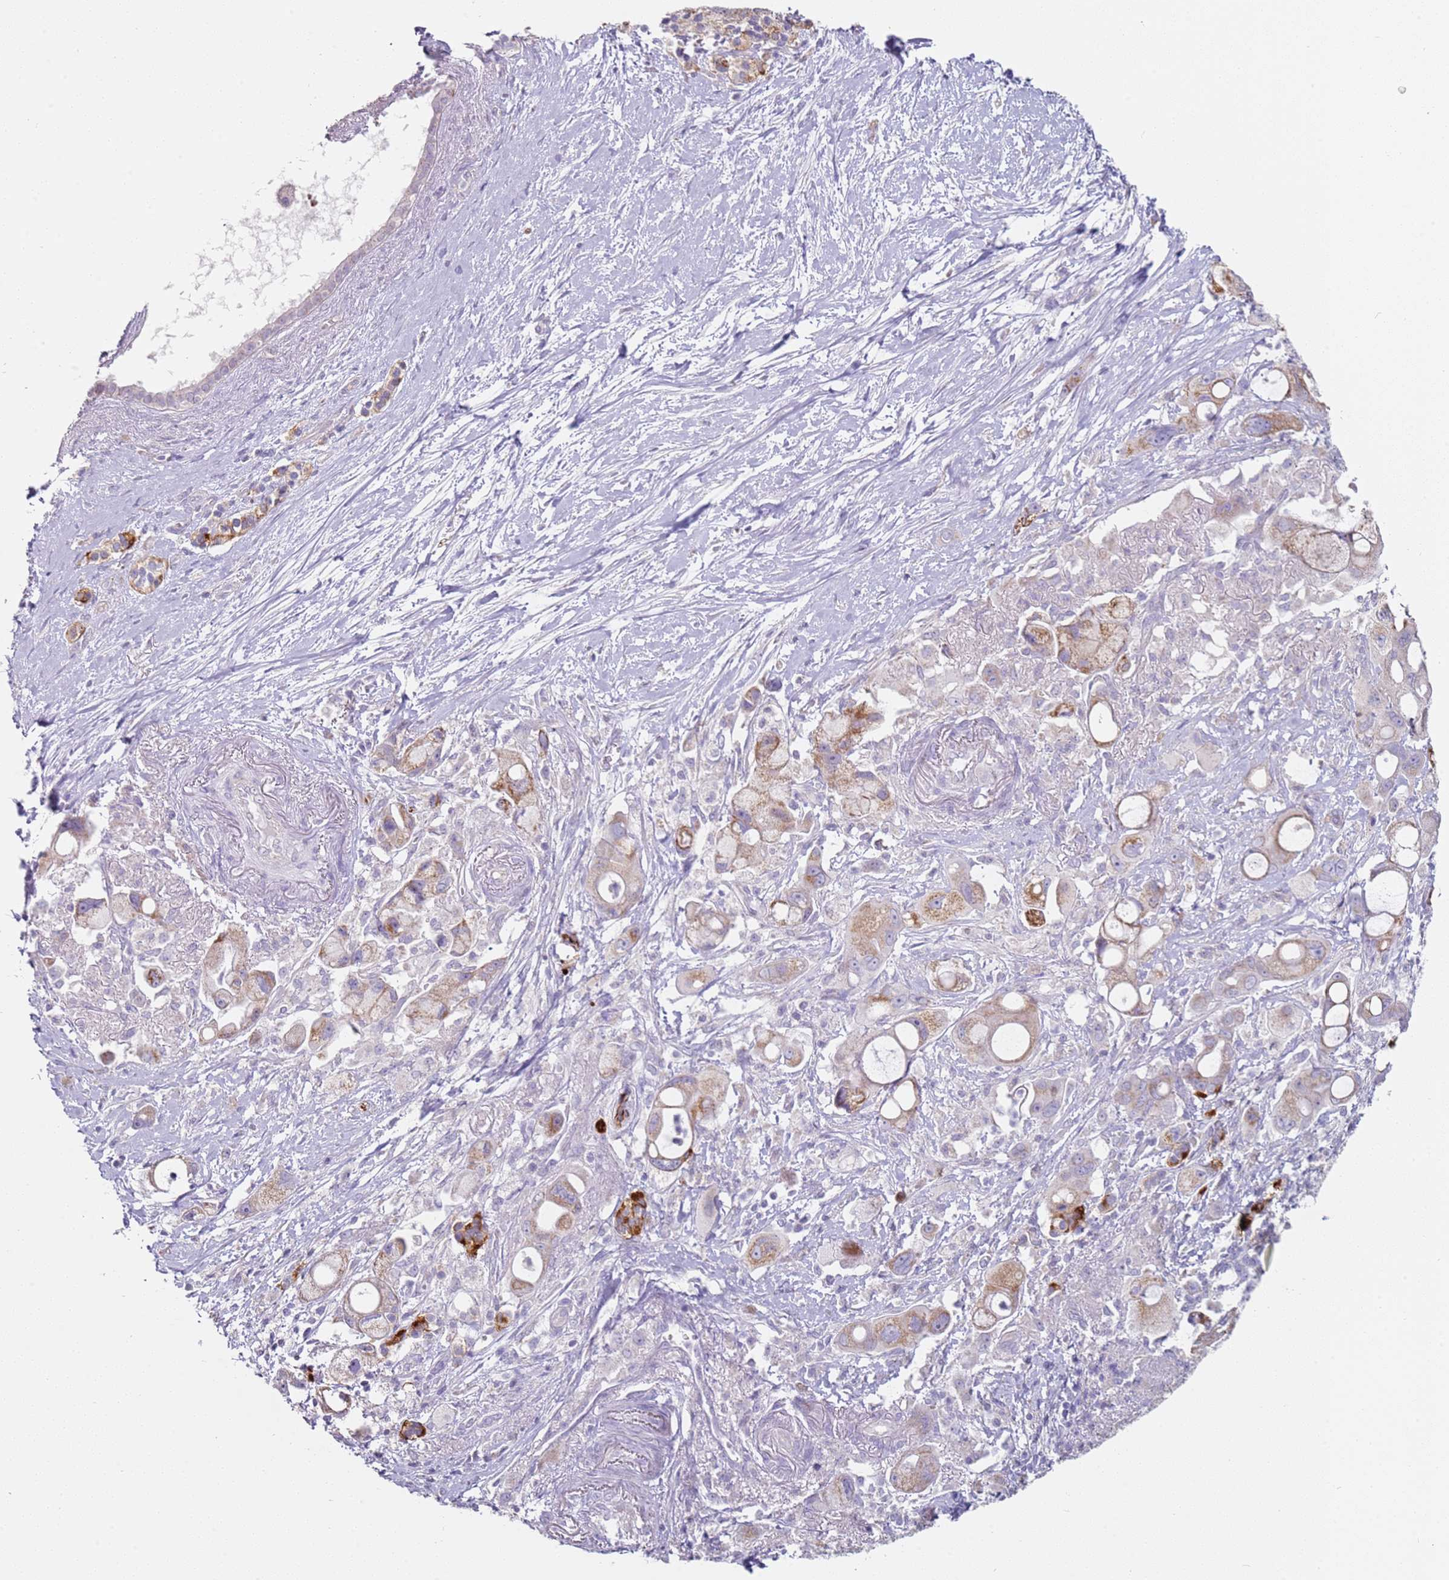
{"staining": {"intensity": "moderate", "quantity": "25%-75%", "location": "cytoplasmic/membranous"}, "tissue": "pancreatic cancer", "cell_type": "Tumor cells", "image_type": "cancer", "snomed": [{"axis": "morphology", "description": "Adenocarcinoma, NOS"}, {"axis": "topography", "description": "Pancreas"}], "caption": "Approximately 25%-75% of tumor cells in human pancreatic adenocarcinoma show moderate cytoplasmic/membranous protein expression as visualized by brown immunohistochemical staining.", "gene": "ALS2", "patient": {"sex": "male", "age": 68}}